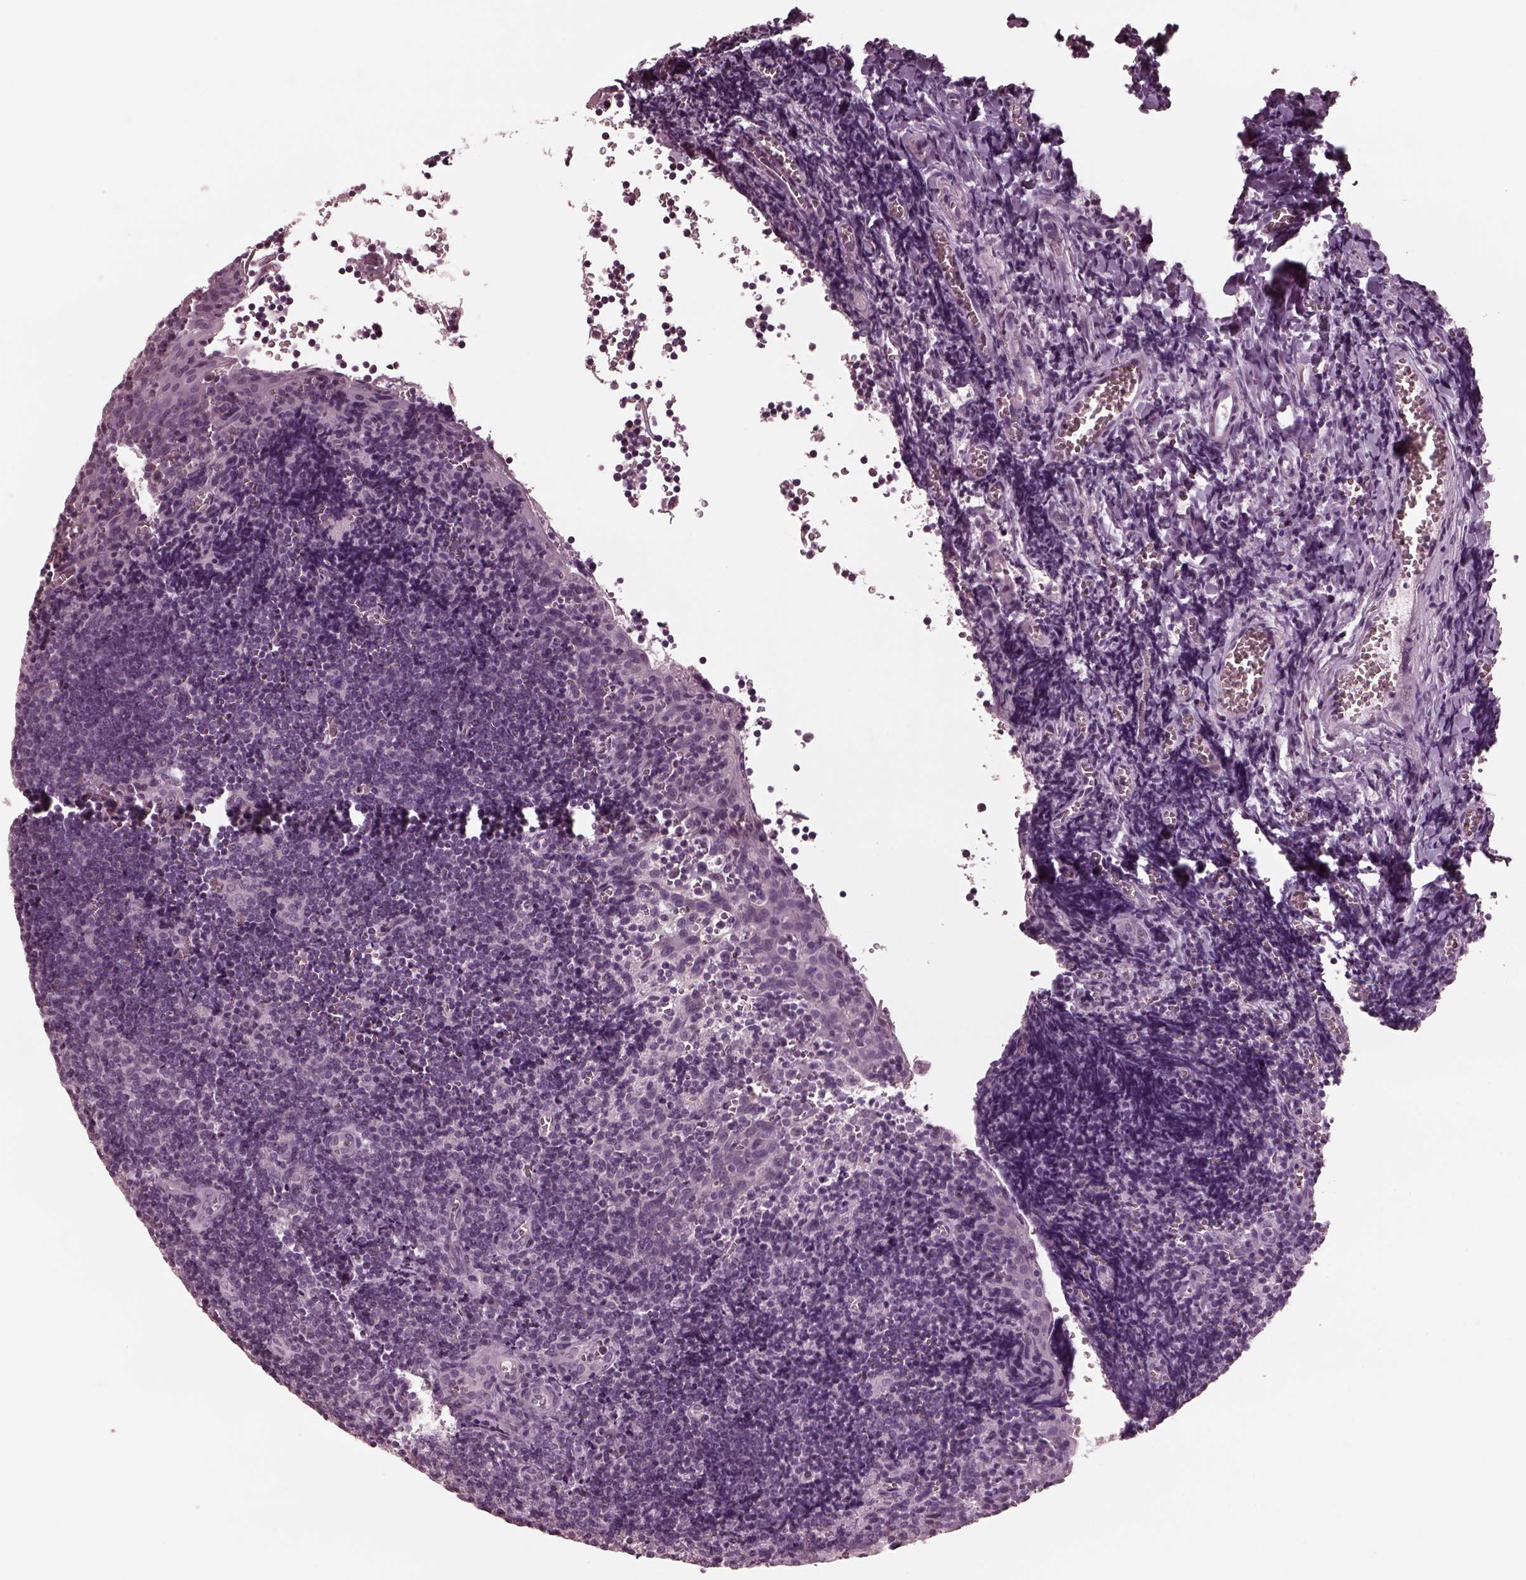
{"staining": {"intensity": "negative", "quantity": "none", "location": "none"}, "tissue": "tonsil", "cell_type": "Germinal center cells", "image_type": "normal", "snomed": [{"axis": "morphology", "description": "Normal tissue, NOS"}, {"axis": "morphology", "description": "Inflammation, NOS"}, {"axis": "topography", "description": "Tonsil"}], "caption": "Immunohistochemistry (IHC) image of unremarkable tonsil: human tonsil stained with DAB displays no significant protein expression in germinal center cells.", "gene": "CGA", "patient": {"sex": "female", "age": 31}}